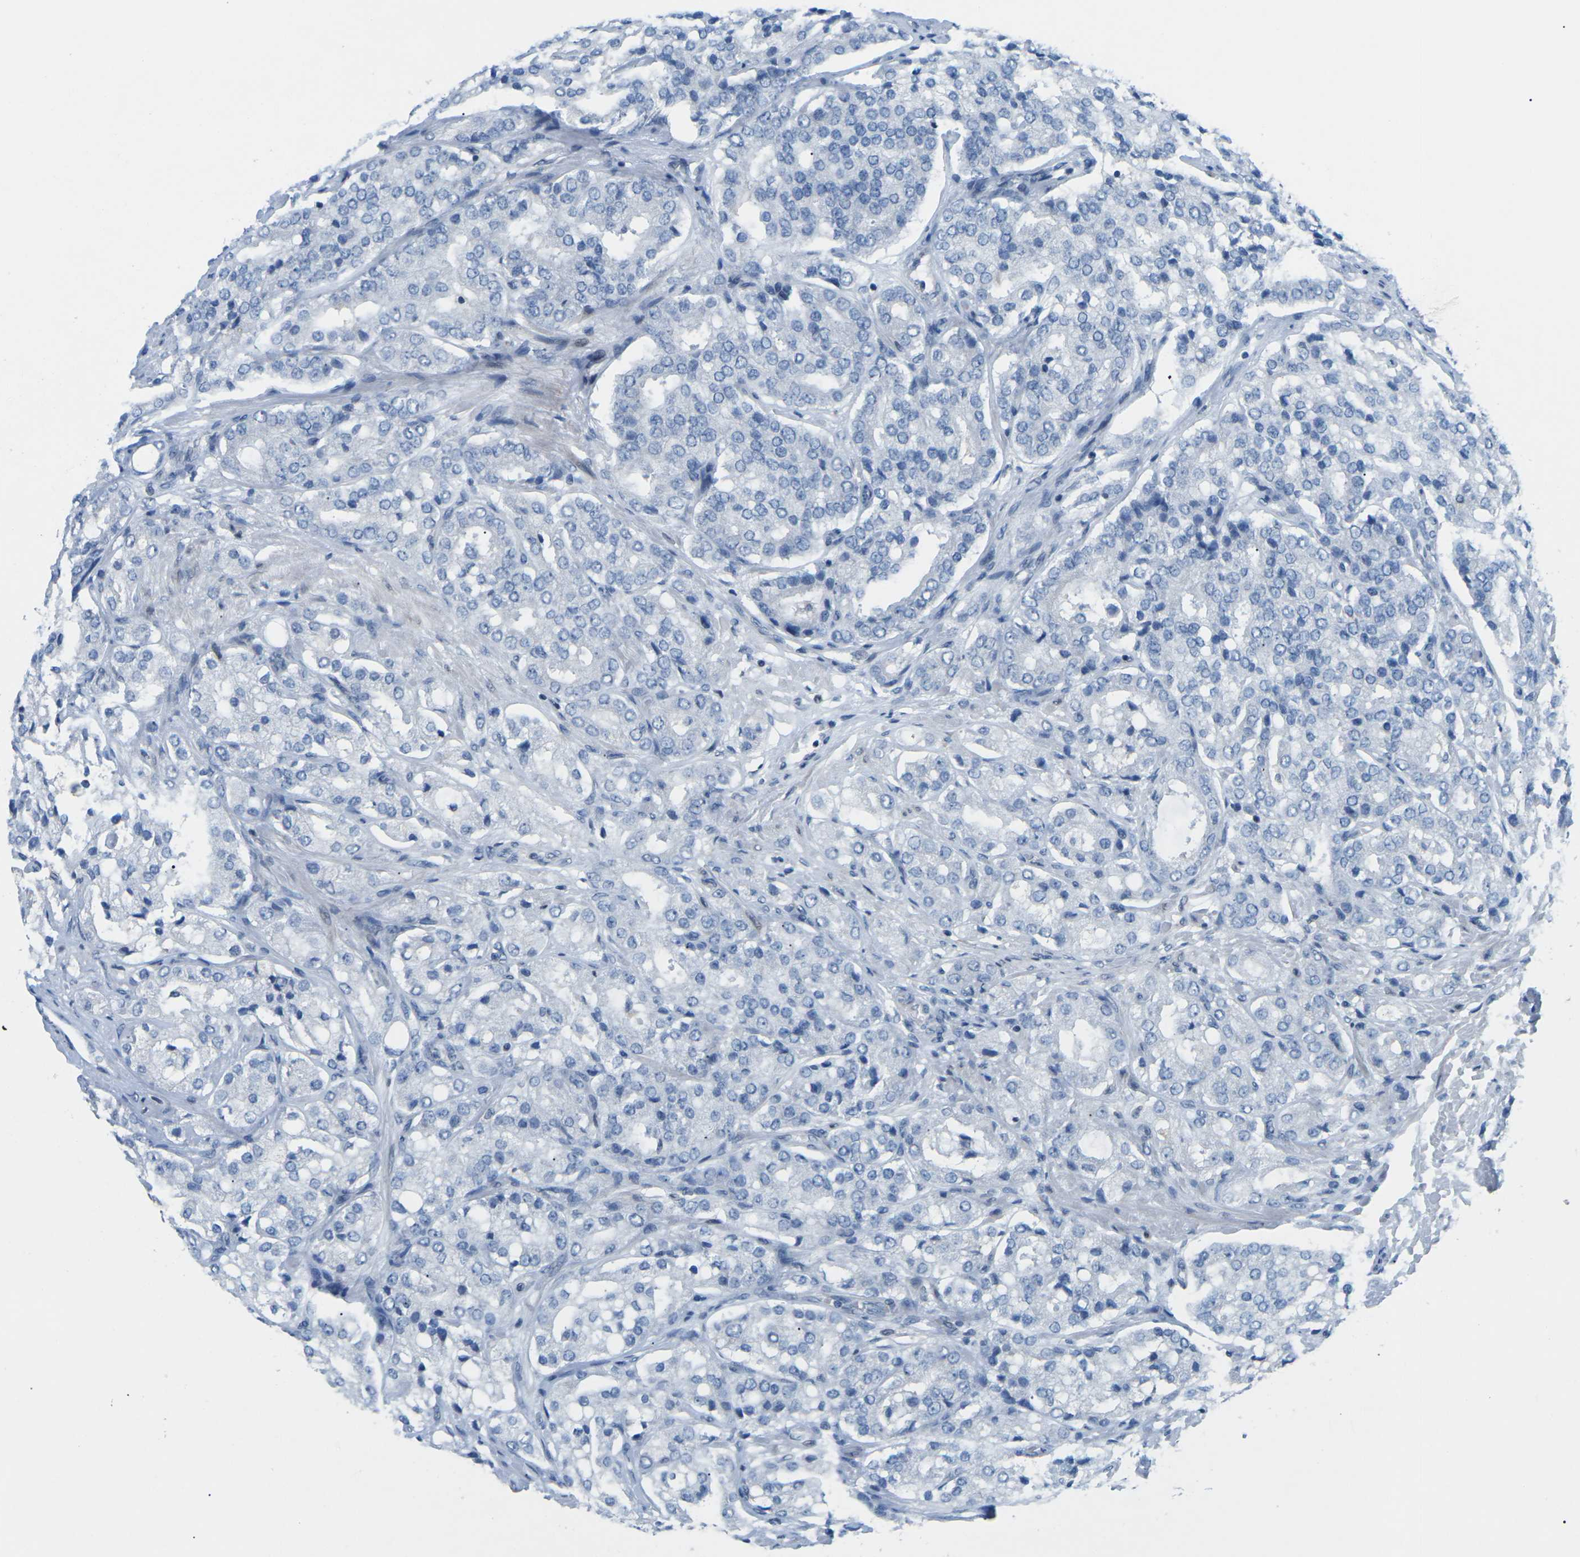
{"staining": {"intensity": "negative", "quantity": "none", "location": "none"}, "tissue": "prostate cancer", "cell_type": "Tumor cells", "image_type": "cancer", "snomed": [{"axis": "morphology", "description": "Adenocarcinoma, High grade"}, {"axis": "topography", "description": "Prostate"}], "caption": "Tumor cells show no significant expression in prostate cancer (high-grade adenocarcinoma).", "gene": "MBNL1", "patient": {"sex": "male", "age": 65}}